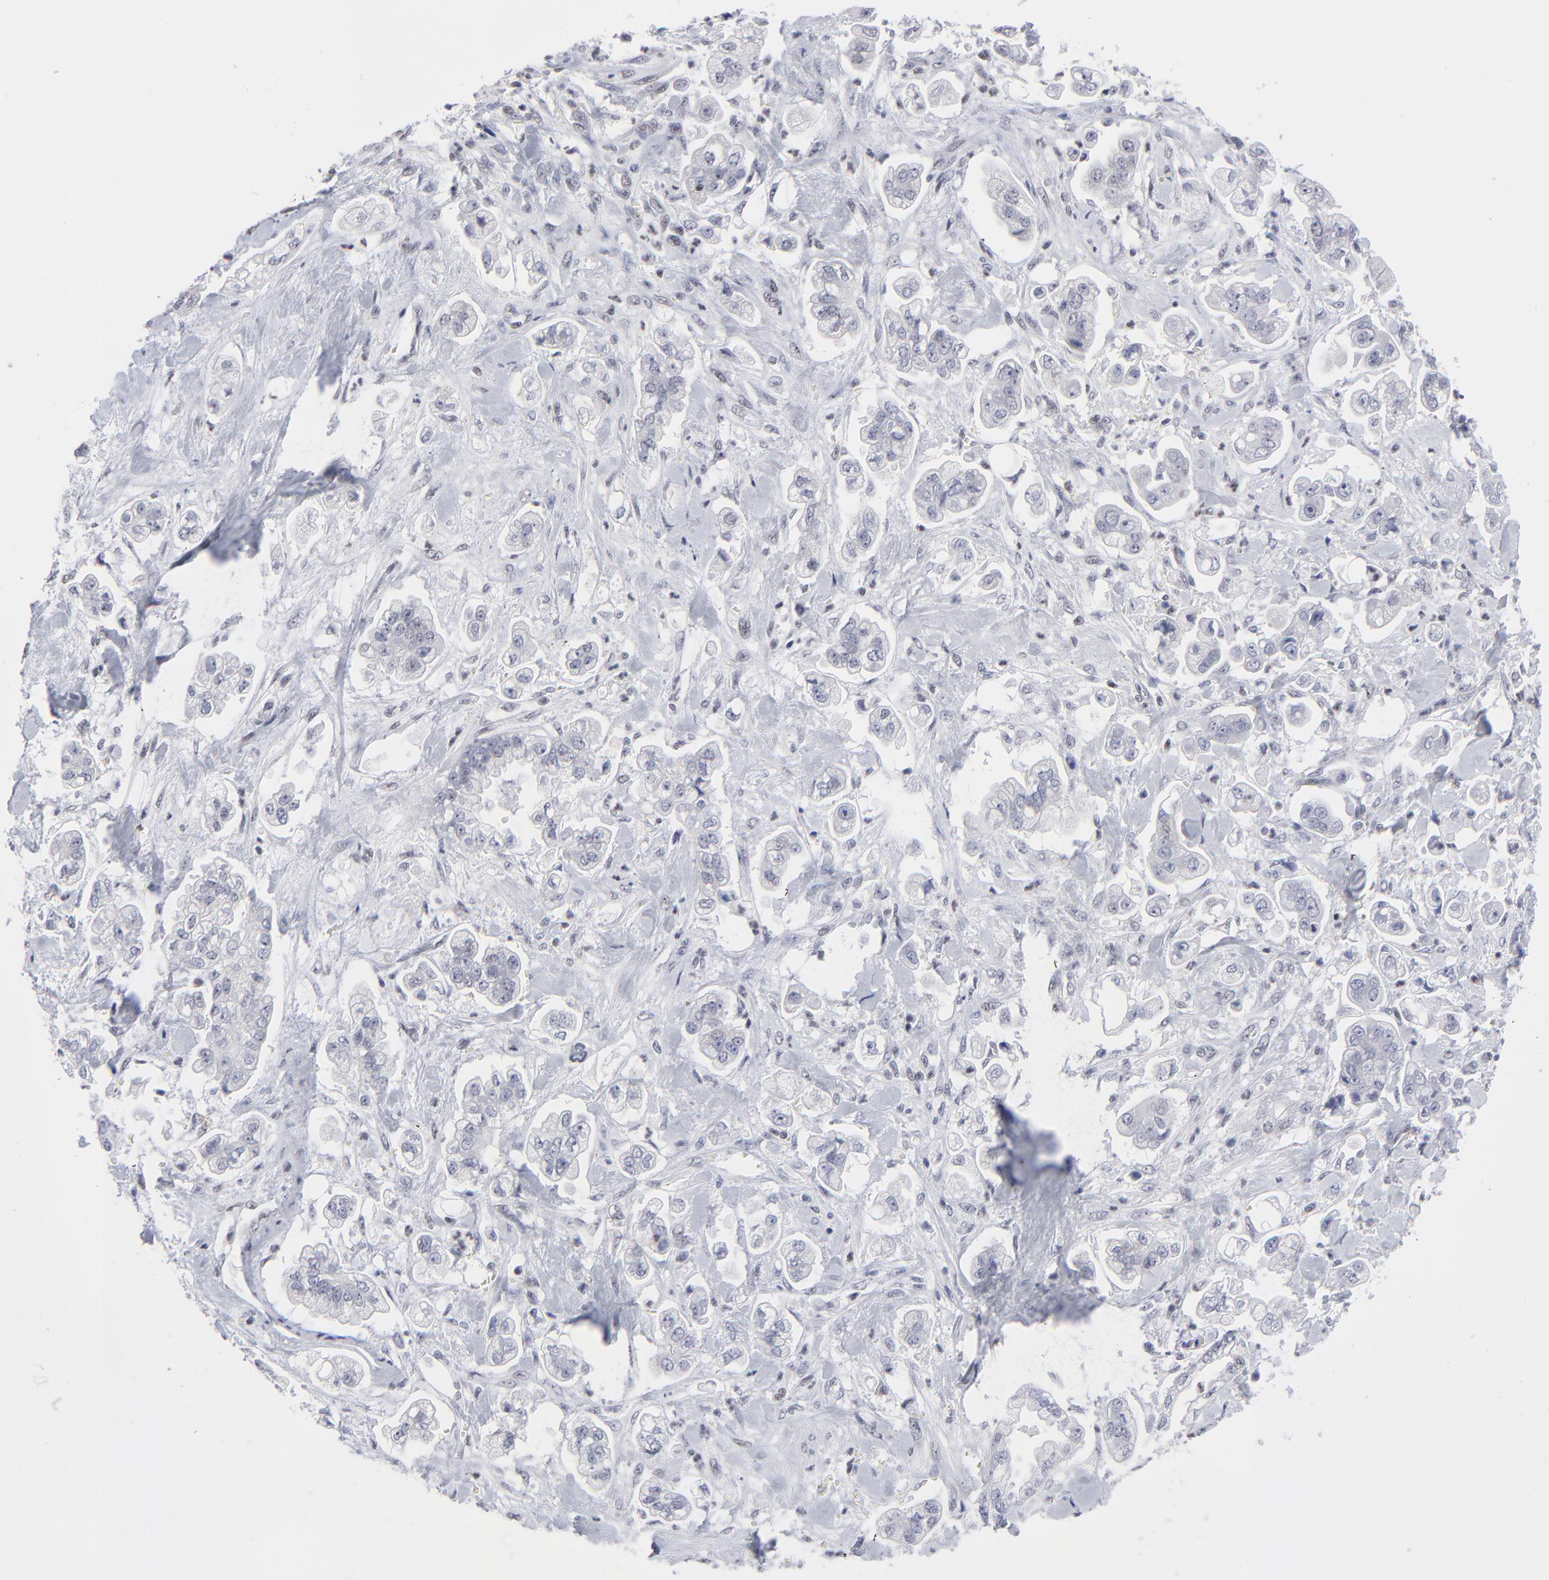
{"staining": {"intensity": "negative", "quantity": "none", "location": "none"}, "tissue": "stomach cancer", "cell_type": "Tumor cells", "image_type": "cancer", "snomed": [{"axis": "morphology", "description": "Adenocarcinoma, NOS"}, {"axis": "topography", "description": "Stomach"}], "caption": "Tumor cells show no significant expression in stomach cancer (adenocarcinoma).", "gene": "SP2", "patient": {"sex": "male", "age": 62}}